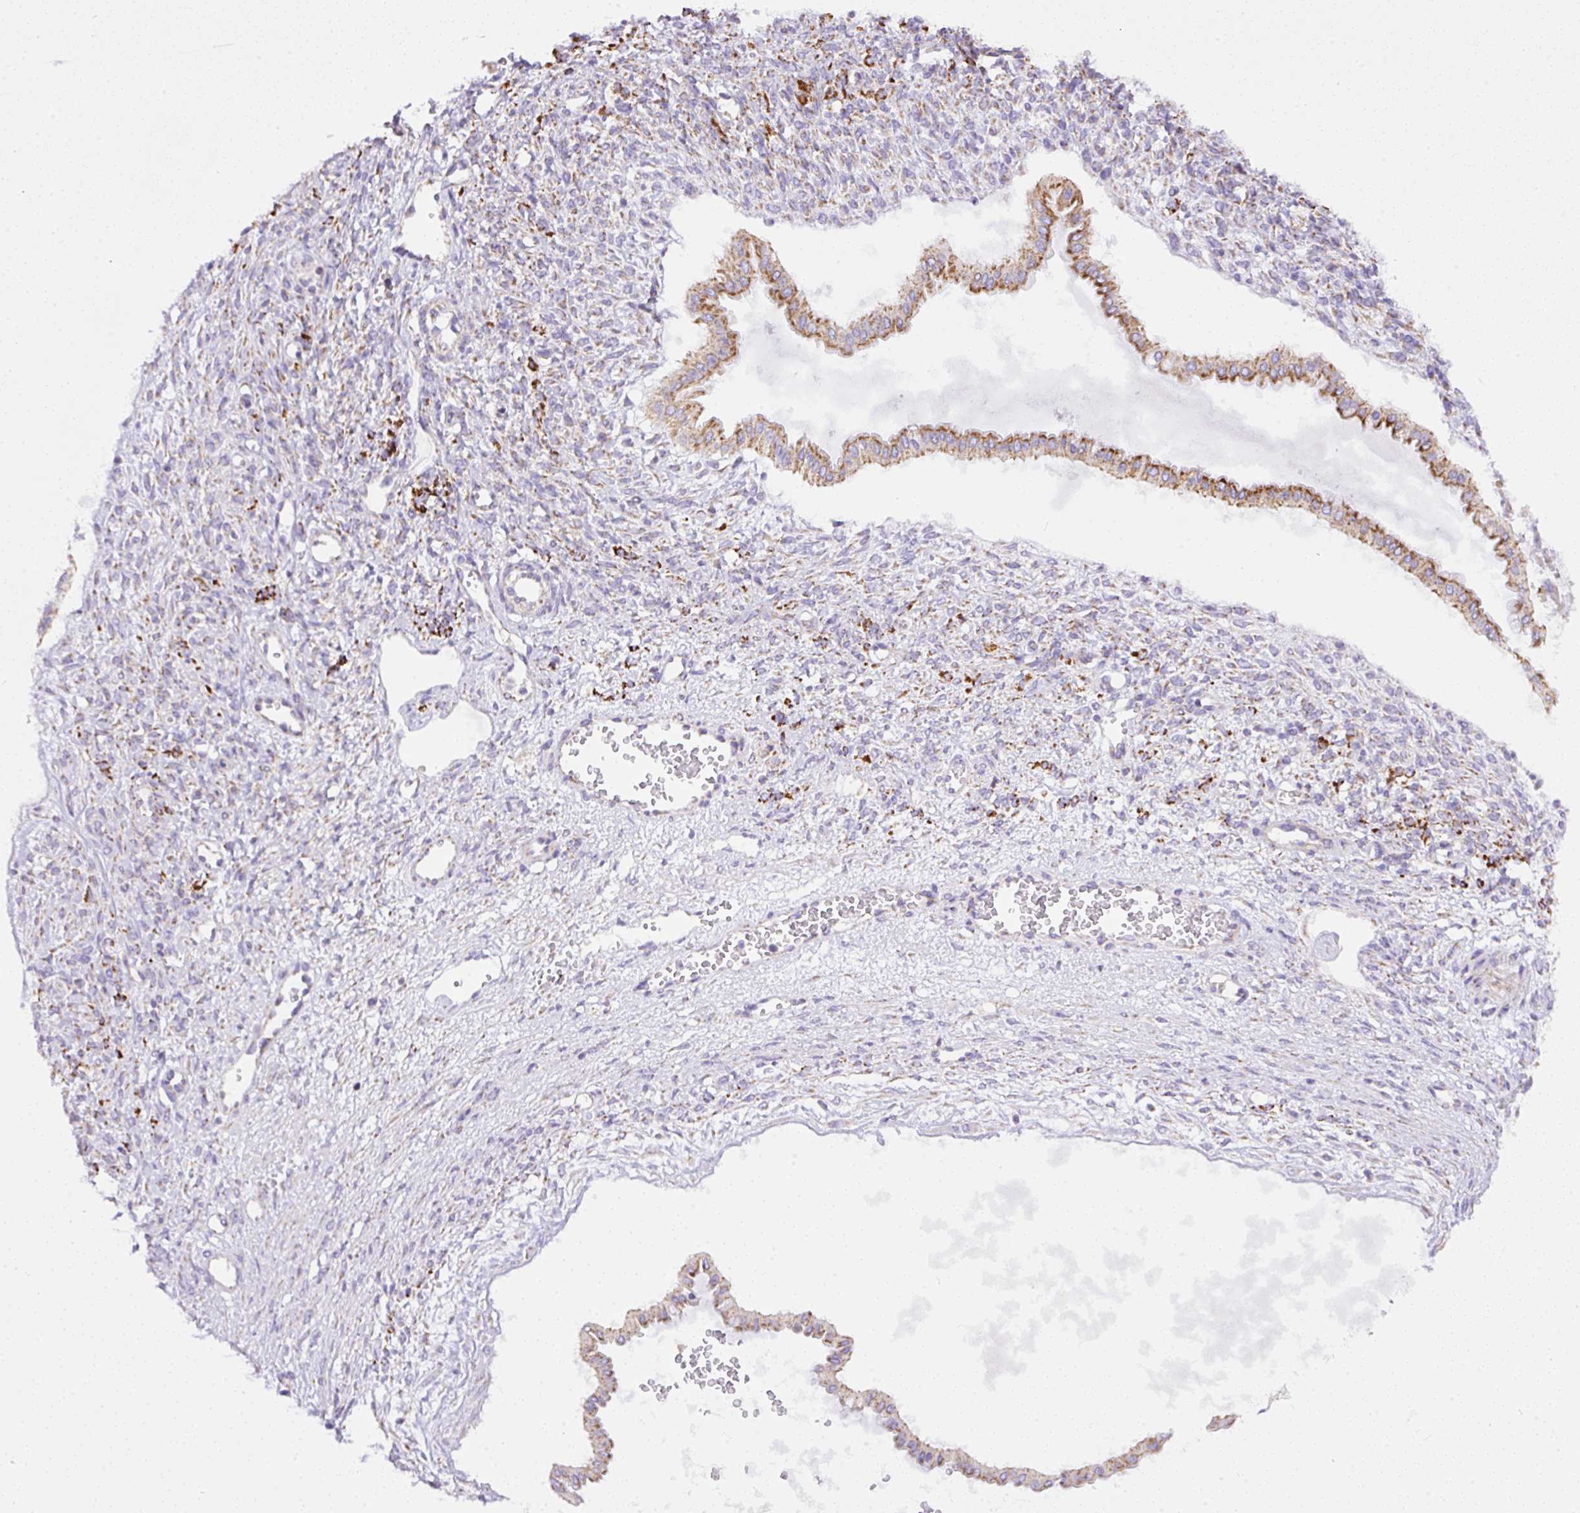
{"staining": {"intensity": "moderate", "quantity": ">75%", "location": "cytoplasmic/membranous"}, "tissue": "ovarian cancer", "cell_type": "Tumor cells", "image_type": "cancer", "snomed": [{"axis": "morphology", "description": "Cystadenocarcinoma, mucinous, NOS"}, {"axis": "topography", "description": "Ovary"}], "caption": "Mucinous cystadenocarcinoma (ovarian) stained with immunohistochemistry (IHC) shows moderate cytoplasmic/membranous positivity in approximately >75% of tumor cells.", "gene": "NF1", "patient": {"sex": "female", "age": 73}}